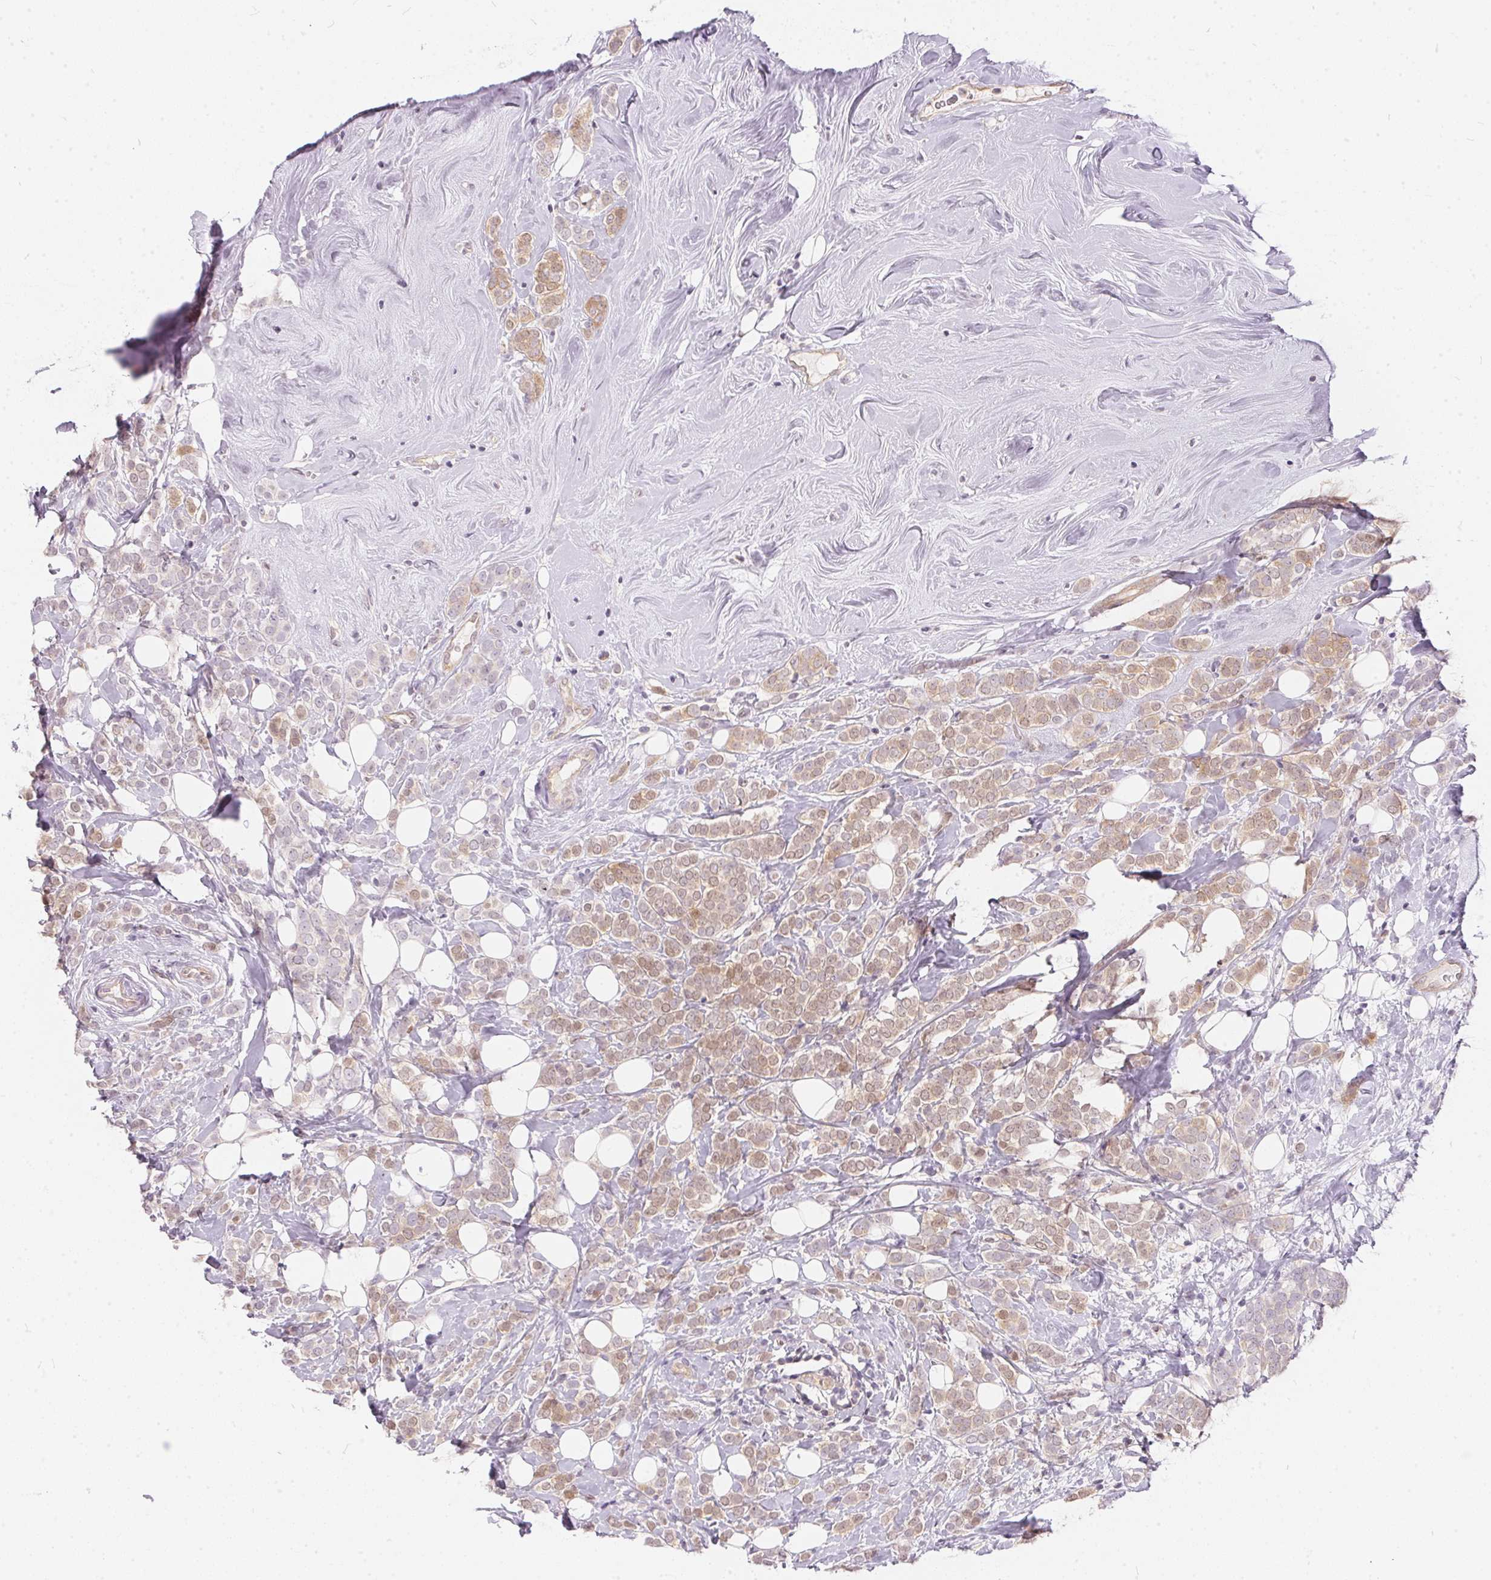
{"staining": {"intensity": "weak", "quantity": "25%-75%", "location": "cytoplasmic/membranous,nuclear"}, "tissue": "breast cancer", "cell_type": "Tumor cells", "image_type": "cancer", "snomed": [{"axis": "morphology", "description": "Lobular carcinoma"}, {"axis": "topography", "description": "Breast"}], "caption": "A high-resolution photomicrograph shows immunohistochemistry staining of lobular carcinoma (breast), which demonstrates weak cytoplasmic/membranous and nuclear expression in approximately 25%-75% of tumor cells.", "gene": "BLMH", "patient": {"sex": "female", "age": 49}}